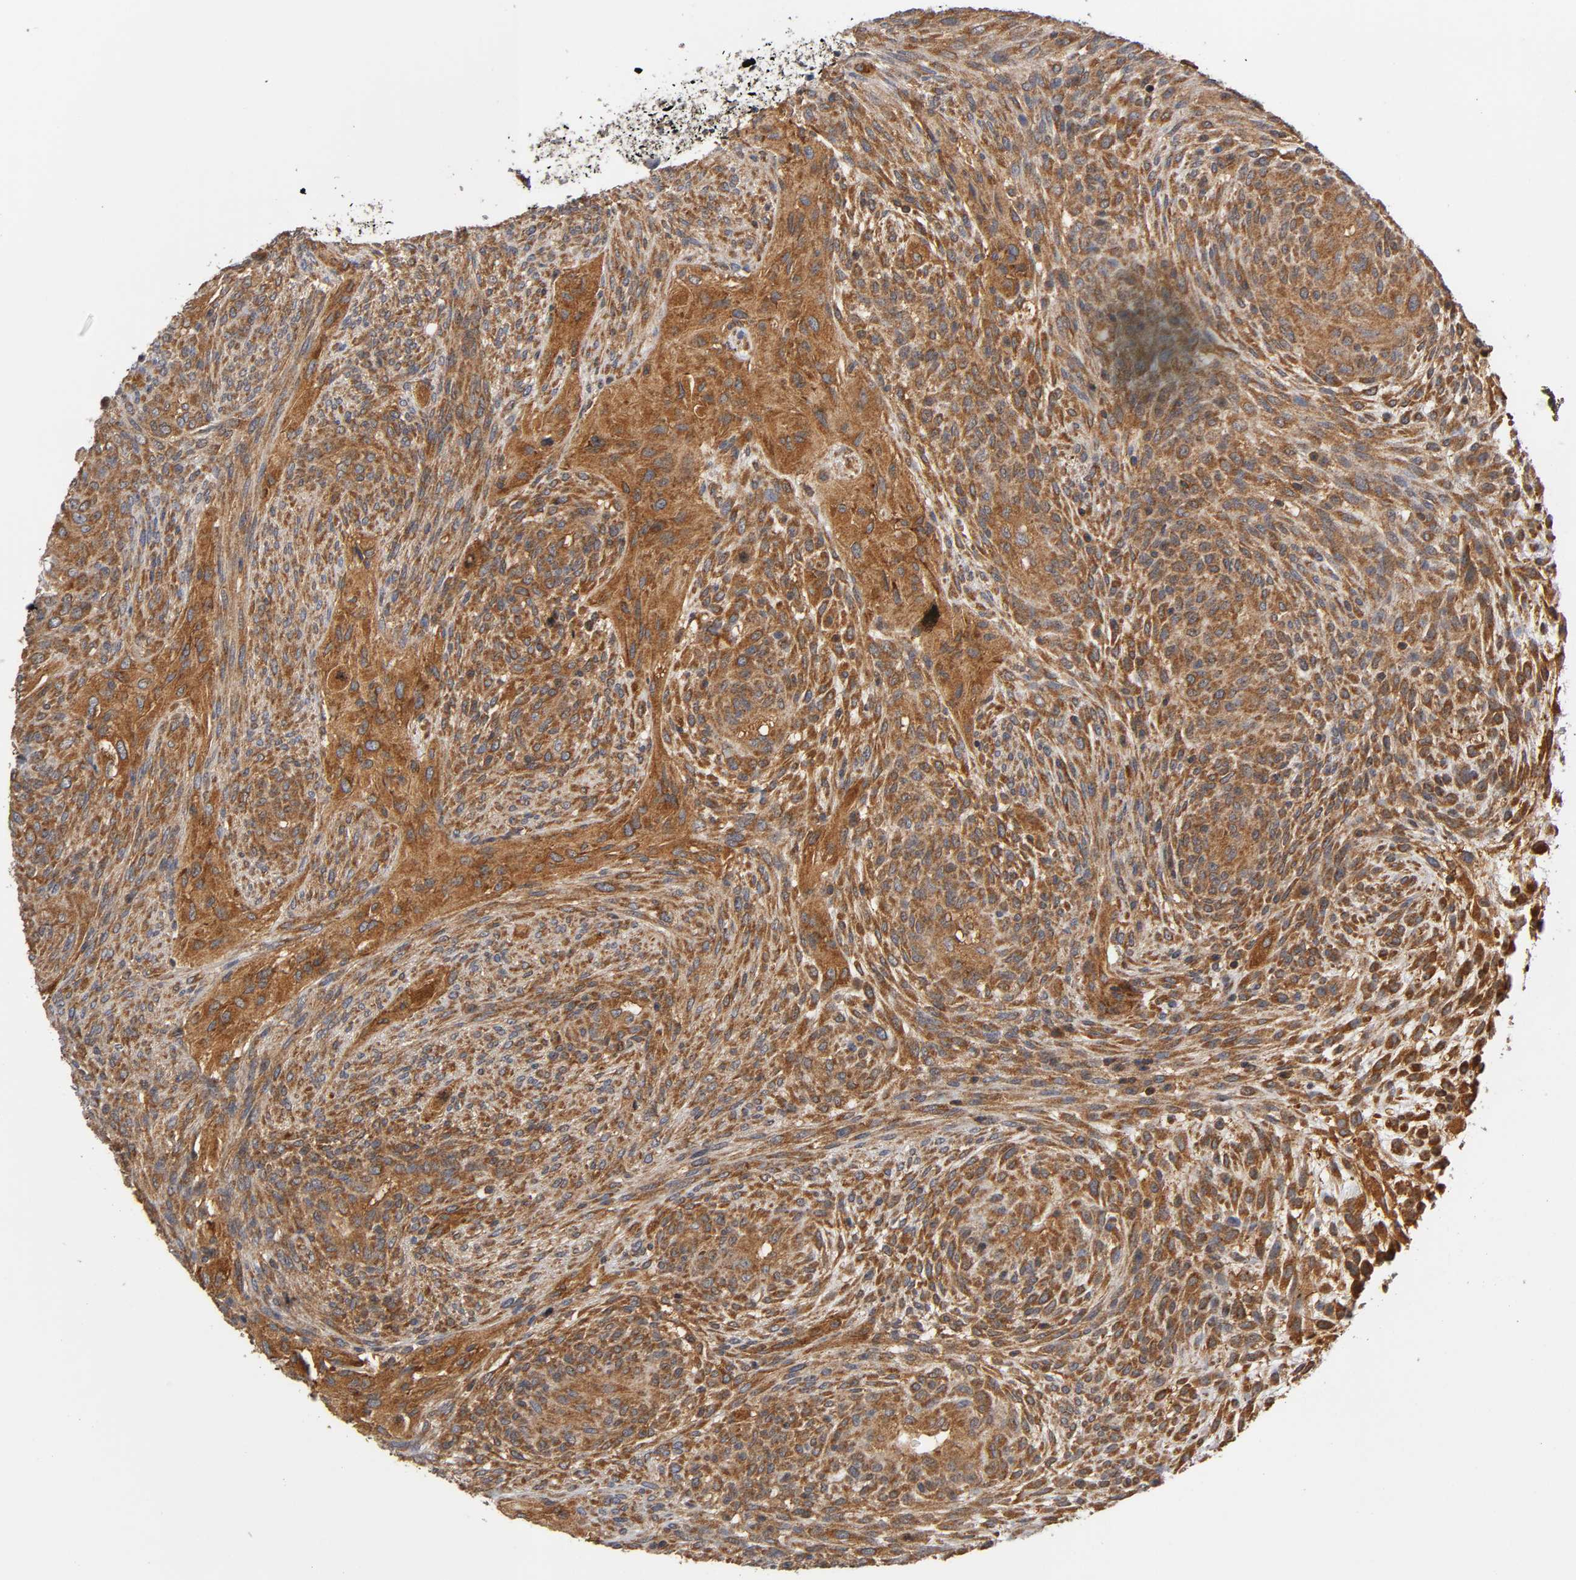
{"staining": {"intensity": "moderate", "quantity": ">75%", "location": "cytoplasmic/membranous"}, "tissue": "glioma", "cell_type": "Tumor cells", "image_type": "cancer", "snomed": [{"axis": "morphology", "description": "Glioma, malignant, High grade"}, {"axis": "topography", "description": "Cerebral cortex"}], "caption": "Immunohistochemical staining of human high-grade glioma (malignant) displays medium levels of moderate cytoplasmic/membranous protein staining in about >75% of tumor cells. (Brightfield microscopy of DAB IHC at high magnification).", "gene": "PAFAH1B1", "patient": {"sex": "female", "age": 55}}